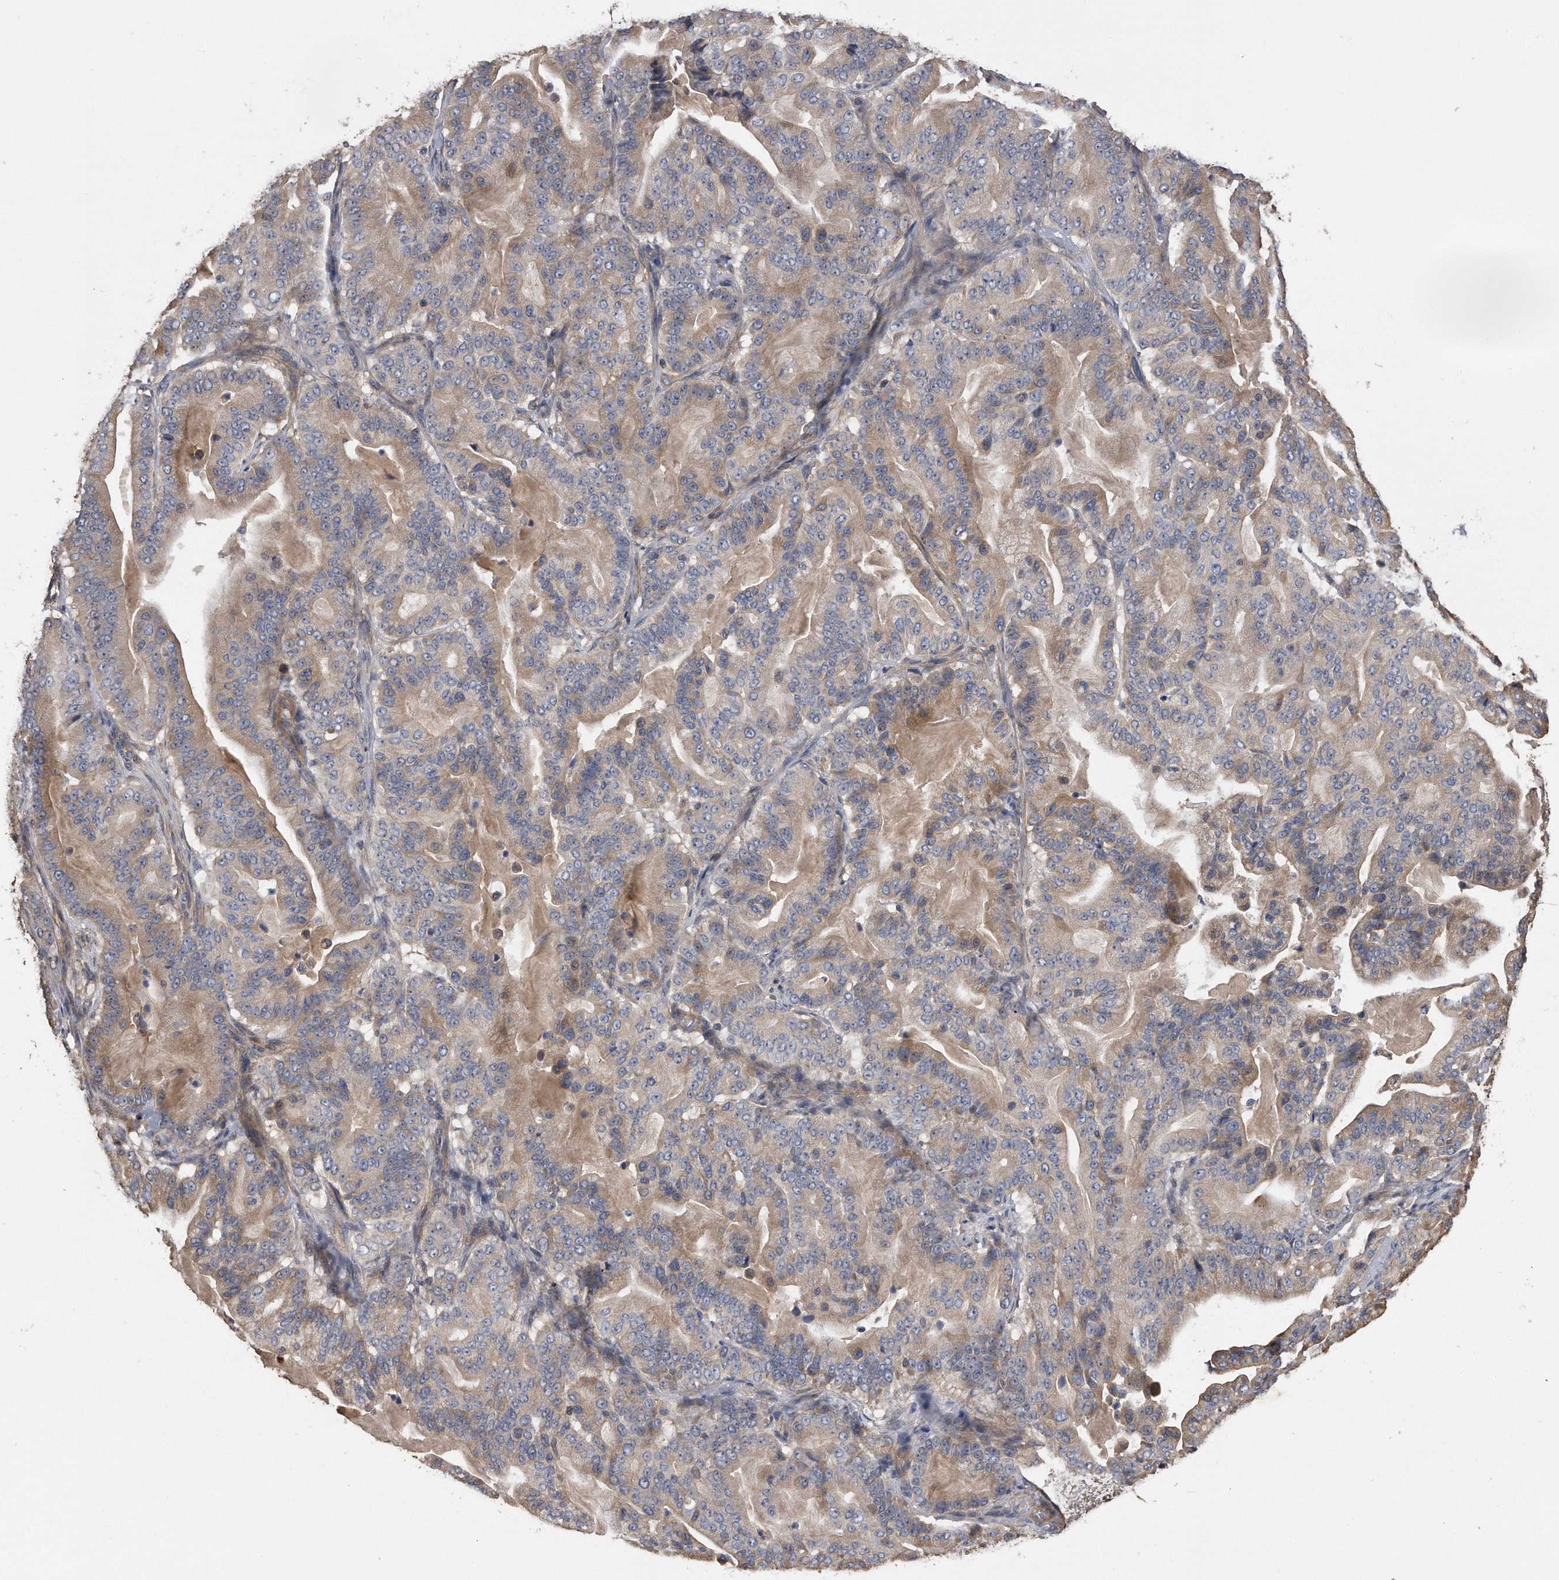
{"staining": {"intensity": "weak", "quantity": ">75%", "location": "cytoplasmic/membranous"}, "tissue": "pancreatic cancer", "cell_type": "Tumor cells", "image_type": "cancer", "snomed": [{"axis": "morphology", "description": "Adenocarcinoma, NOS"}, {"axis": "topography", "description": "Pancreas"}], "caption": "Human pancreatic adenocarcinoma stained with a protein marker reveals weak staining in tumor cells.", "gene": "KCND3", "patient": {"sex": "male", "age": 63}}